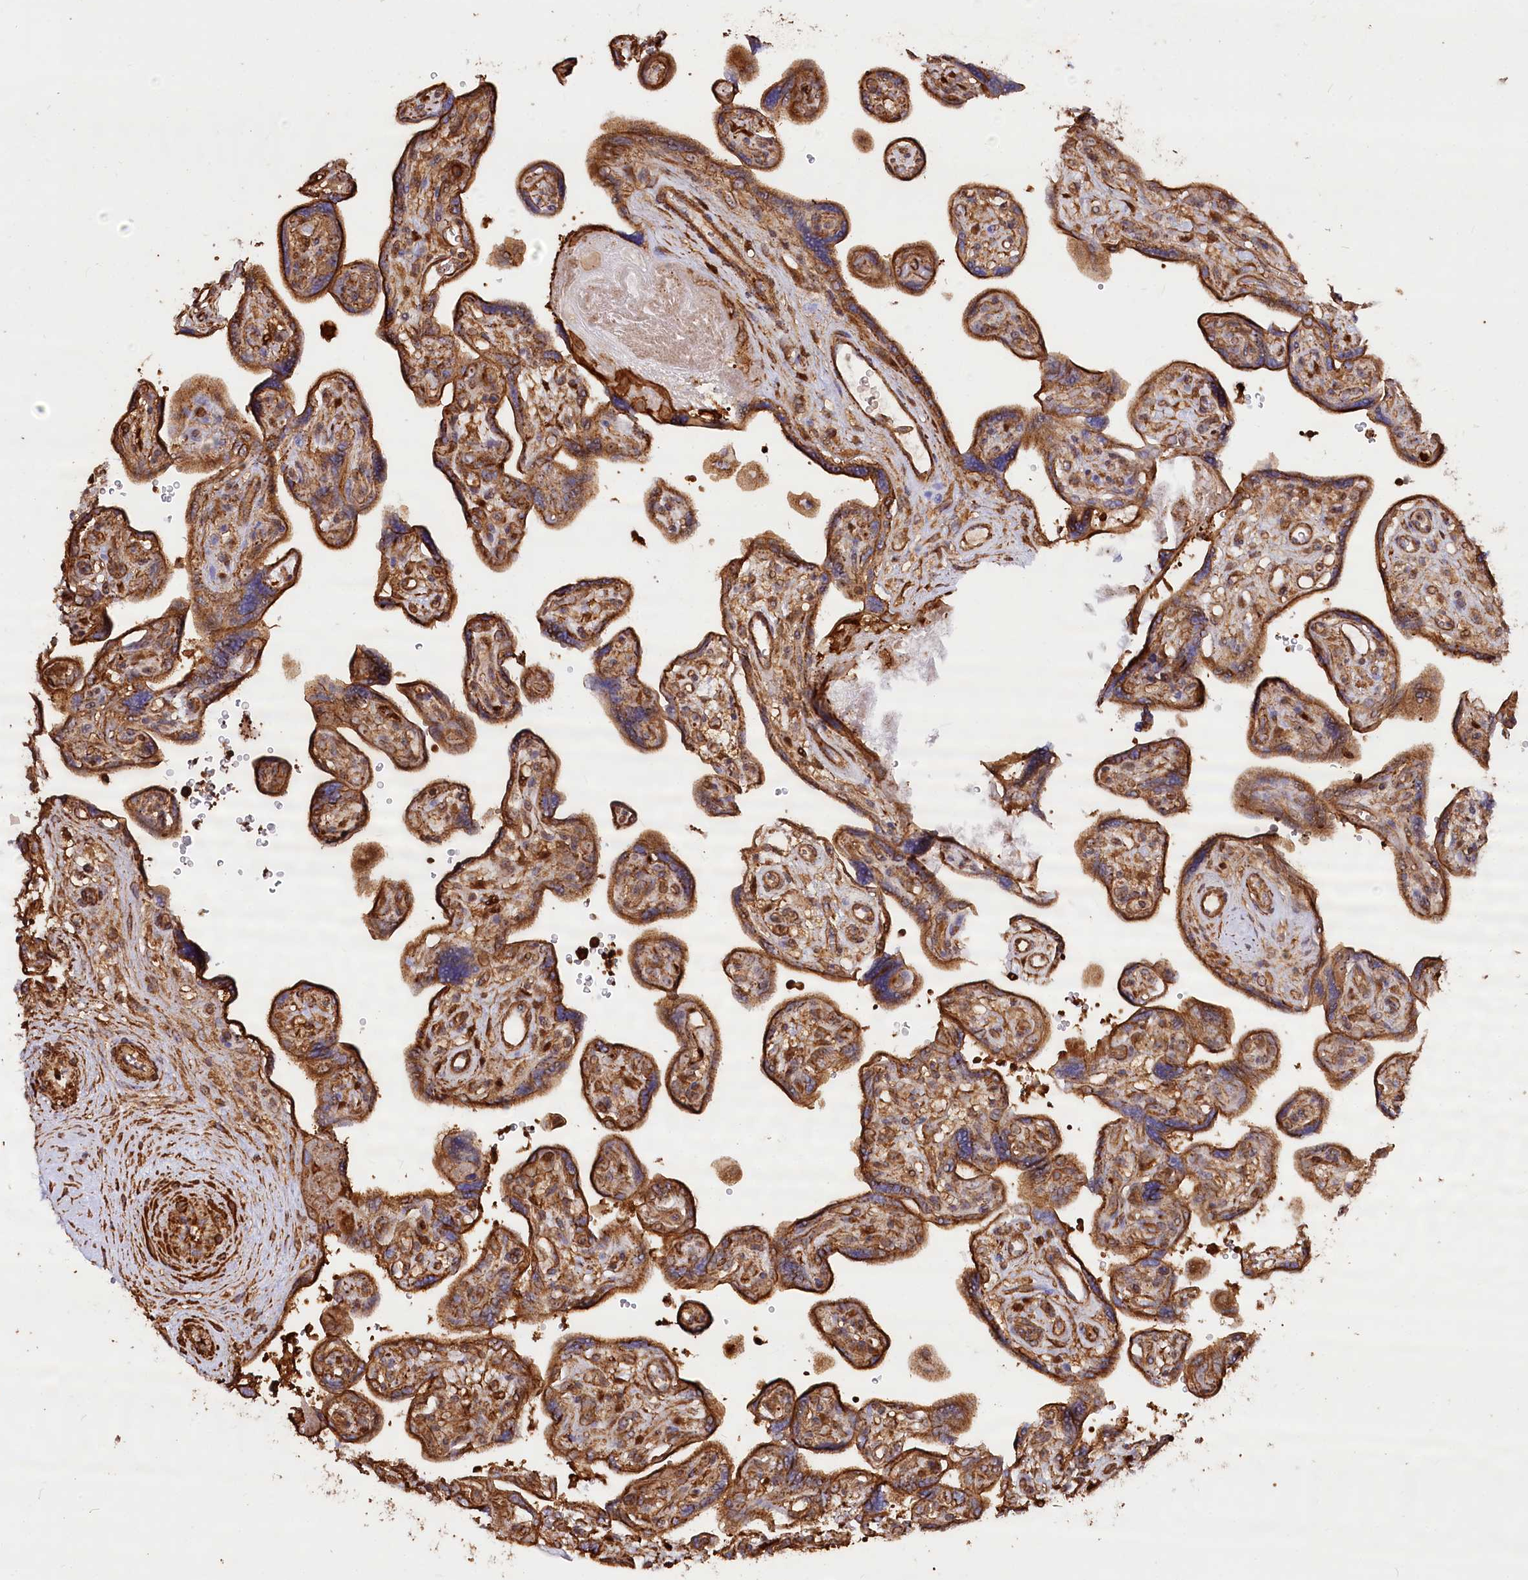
{"staining": {"intensity": "strong", "quantity": ">75%", "location": "cytoplasmic/membranous"}, "tissue": "placenta", "cell_type": "Trophoblastic cells", "image_type": "normal", "snomed": [{"axis": "morphology", "description": "Normal tissue, NOS"}, {"axis": "topography", "description": "Placenta"}], "caption": "High-magnification brightfield microscopy of normal placenta stained with DAB (brown) and counterstained with hematoxylin (blue). trophoblastic cells exhibit strong cytoplasmic/membranous expression is present in approximately>75% of cells. The staining was performed using DAB to visualize the protein expression in brown, while the nuclei were stained in blue with hematoxylin (Magnification: 20x).", "gene": "WDR36", "patient": {"sex": "female", "age": 39}}